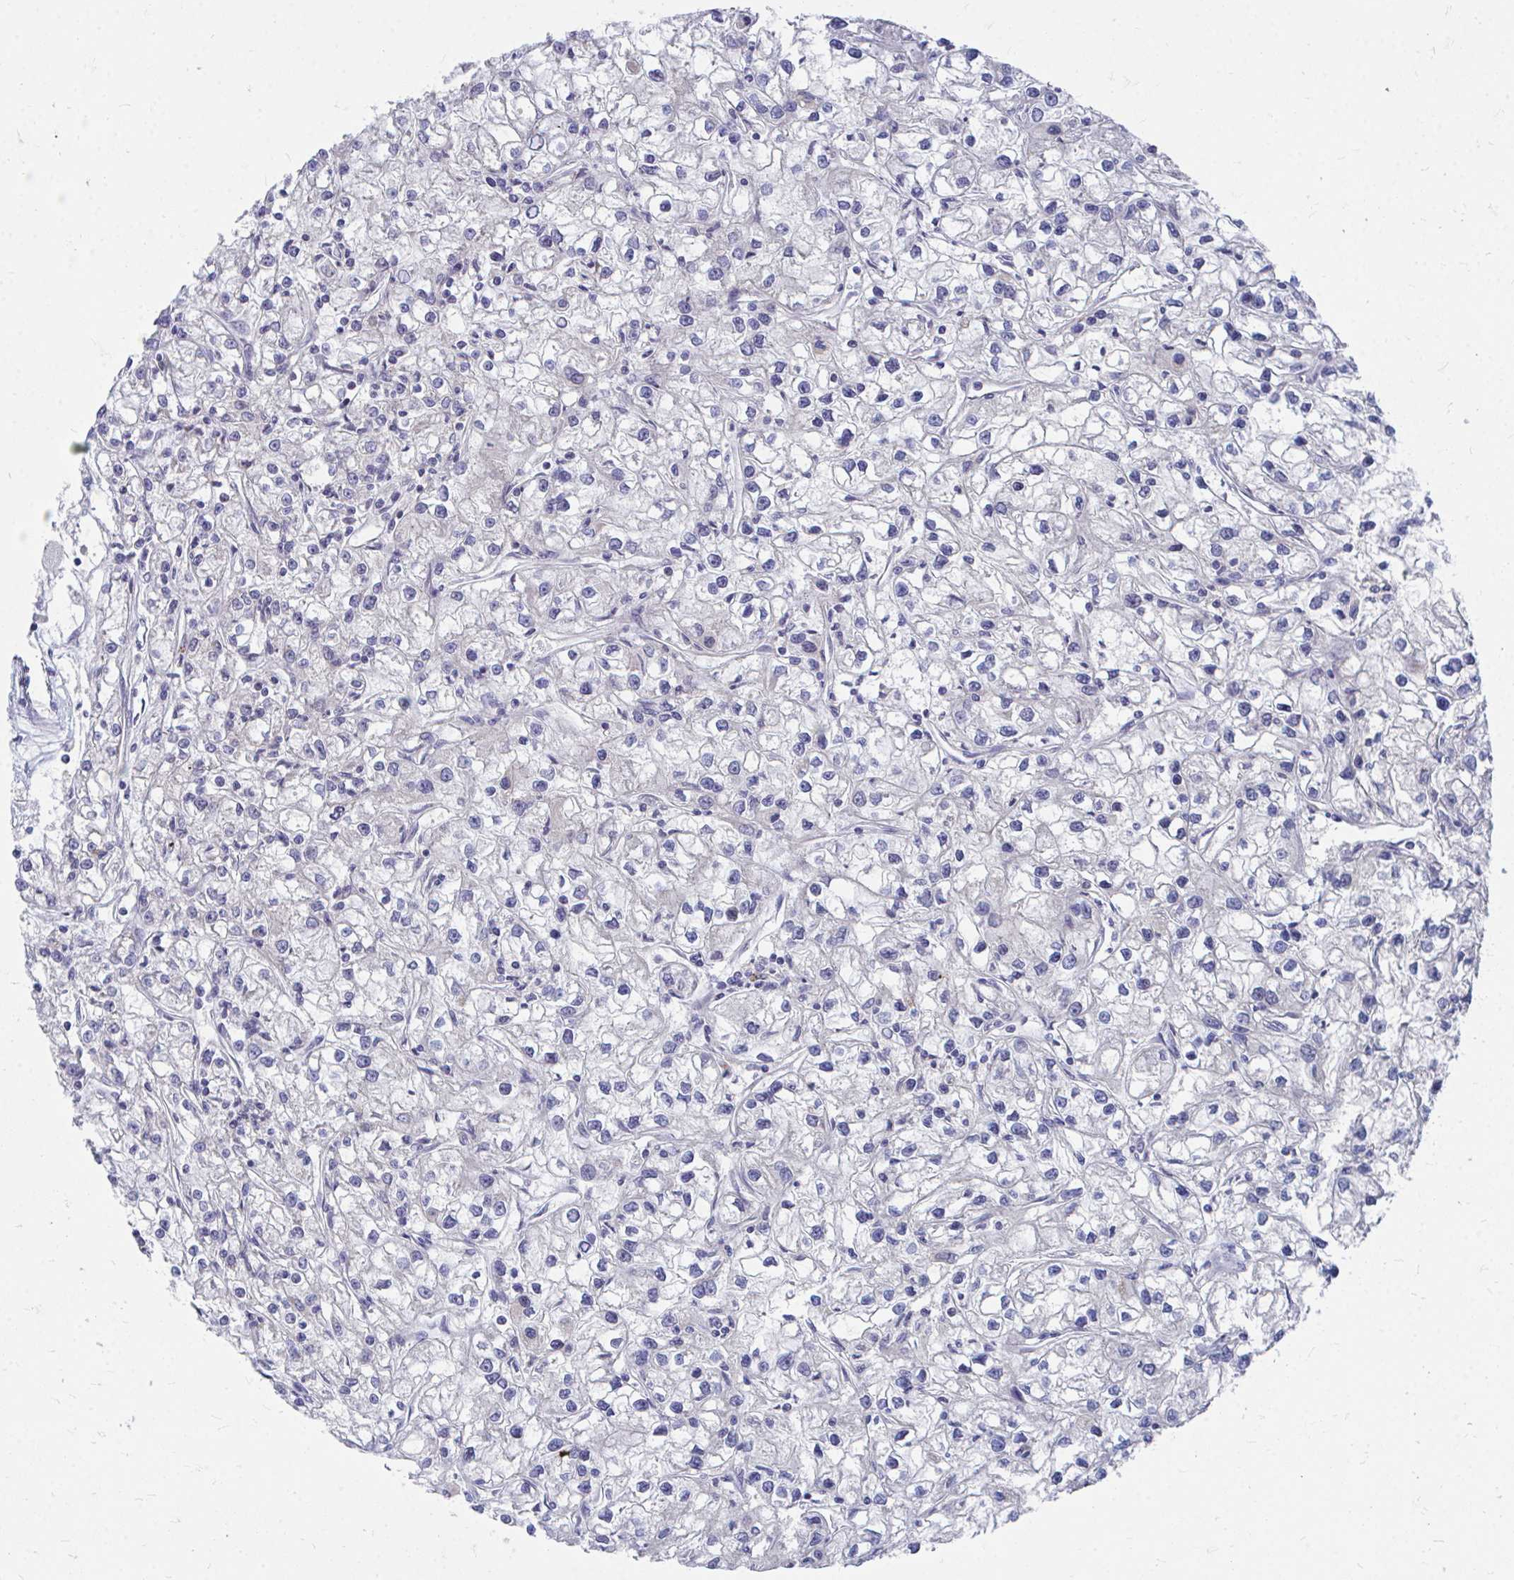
{"staining": {"intensity": "negative", "quantity": "none", "location": "none"}, "tissue": "renal cancer", "cell_type": "Tumor cells", "image_type": "cancer", "snomed": [{"axis": "morphology", "description": "Adenocarcinoma, NOS"}, {"axis": "topography", "description": "Kidney"}], "caption": "DAB (3,3'-diaminobenzidine) immunohistochemical staining of human adenocarcinoma (renal) exhibits no significant staining in tumor cells.", "gene": "PEX3", "patient": {"sex": "female", "age": 59}}